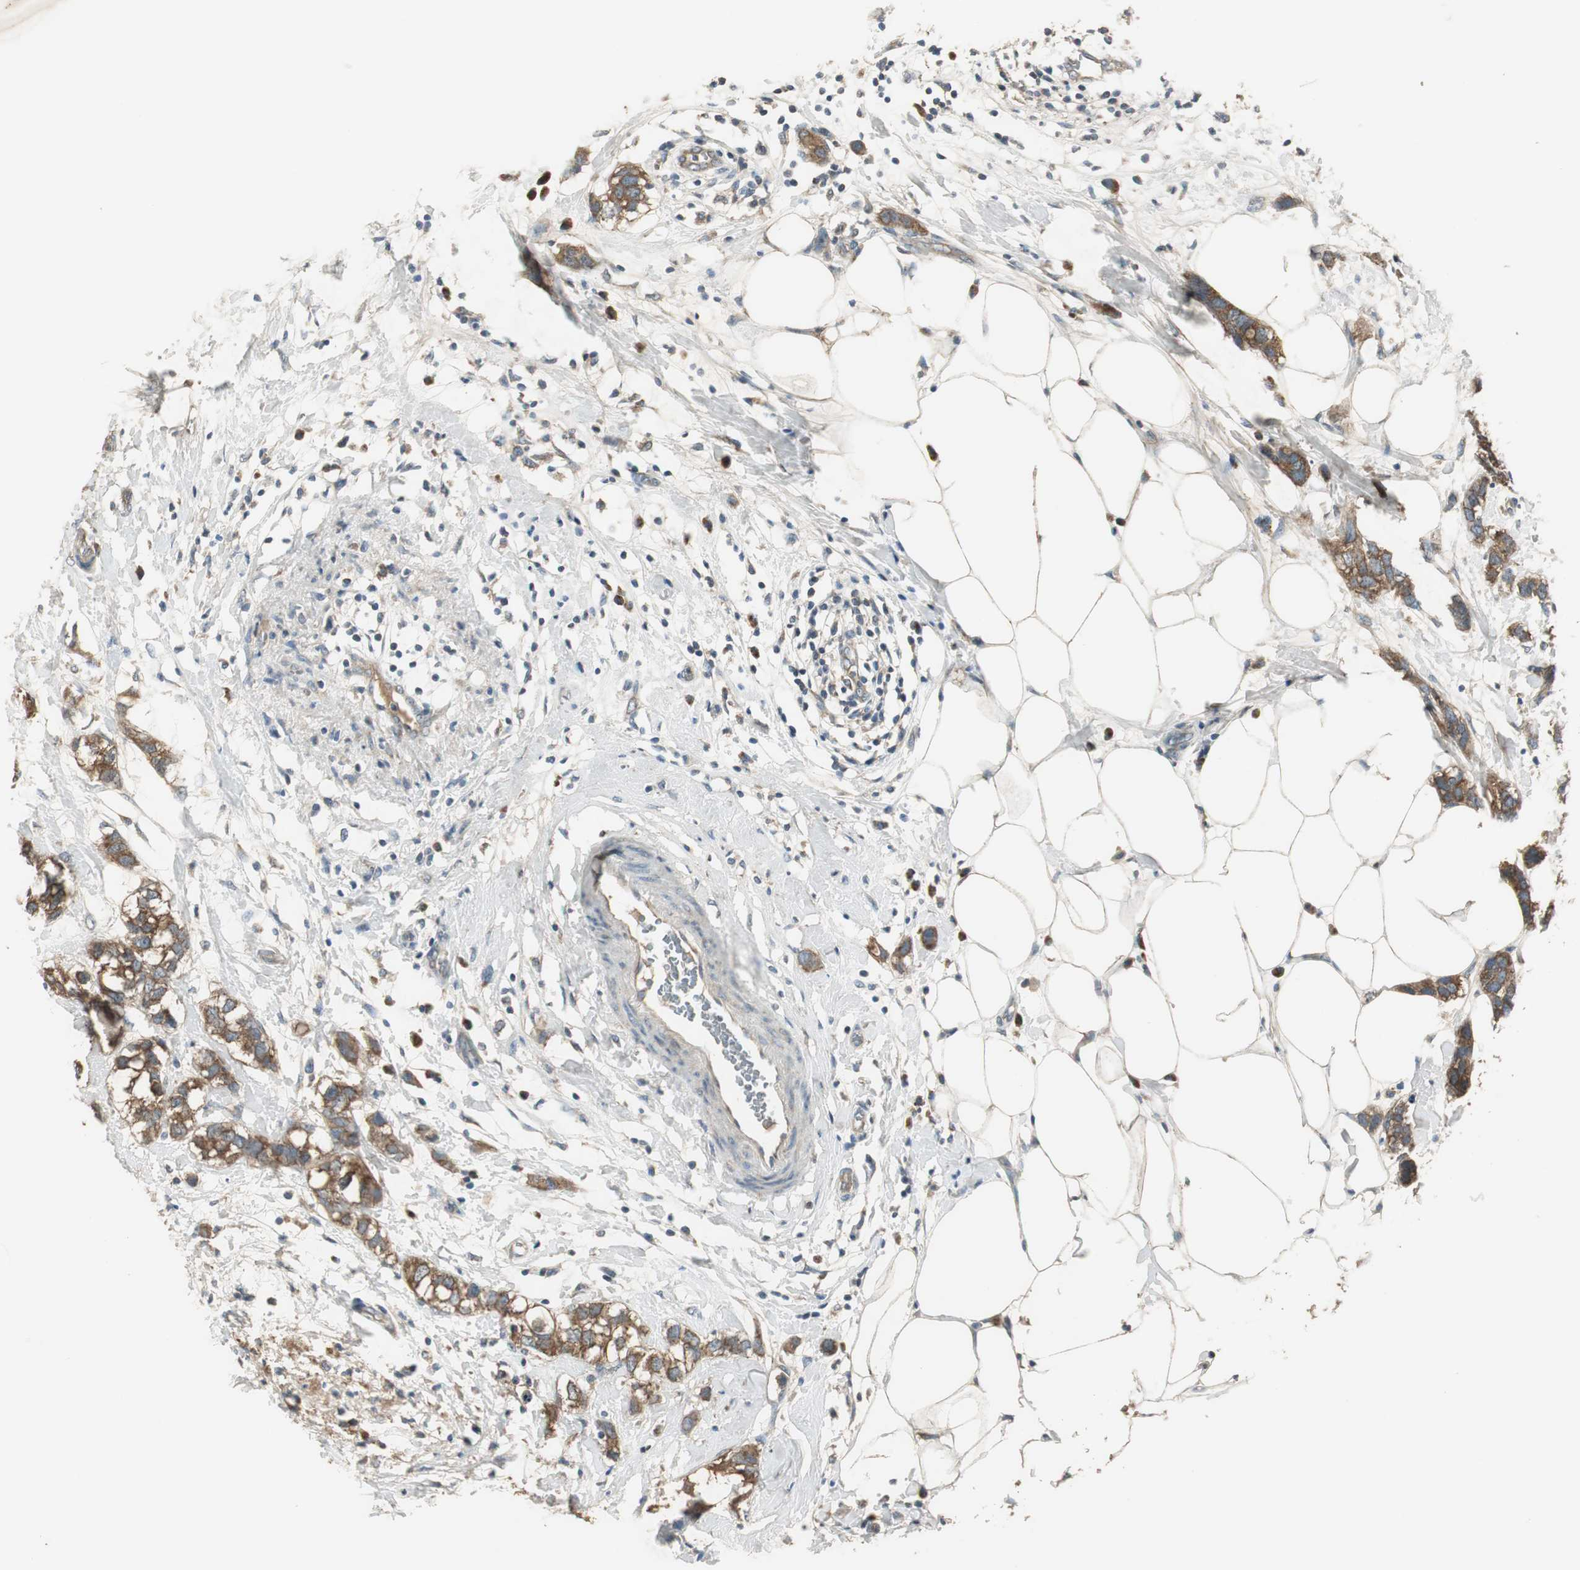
{"staining": {"intensity": "moderate", "quantity": ">75%", "location": "cytoplasmic/membranous"}, "tissue": "breast cancer", "cell_type": "Tumor cells", "image_type": "cancer", "snomed": [{"axis": "morphology", "description": "Normal tissue, NOS"}, {"axis": "morphology", "description": "Duct carcinoma"}, {"axis": "topography", "description": "Breast"}], "caption": "Tumor cells demonstrate moderate cytoplasmic/membranous expression in approximately >75% of cells in breast cancer. (DAB (3,3'-diaminobenzidine) IHC, brown staining for protein, blue staining for nuclei).", "gene": "MSTO1", "patient": {"sex": "female", "age": 50}}